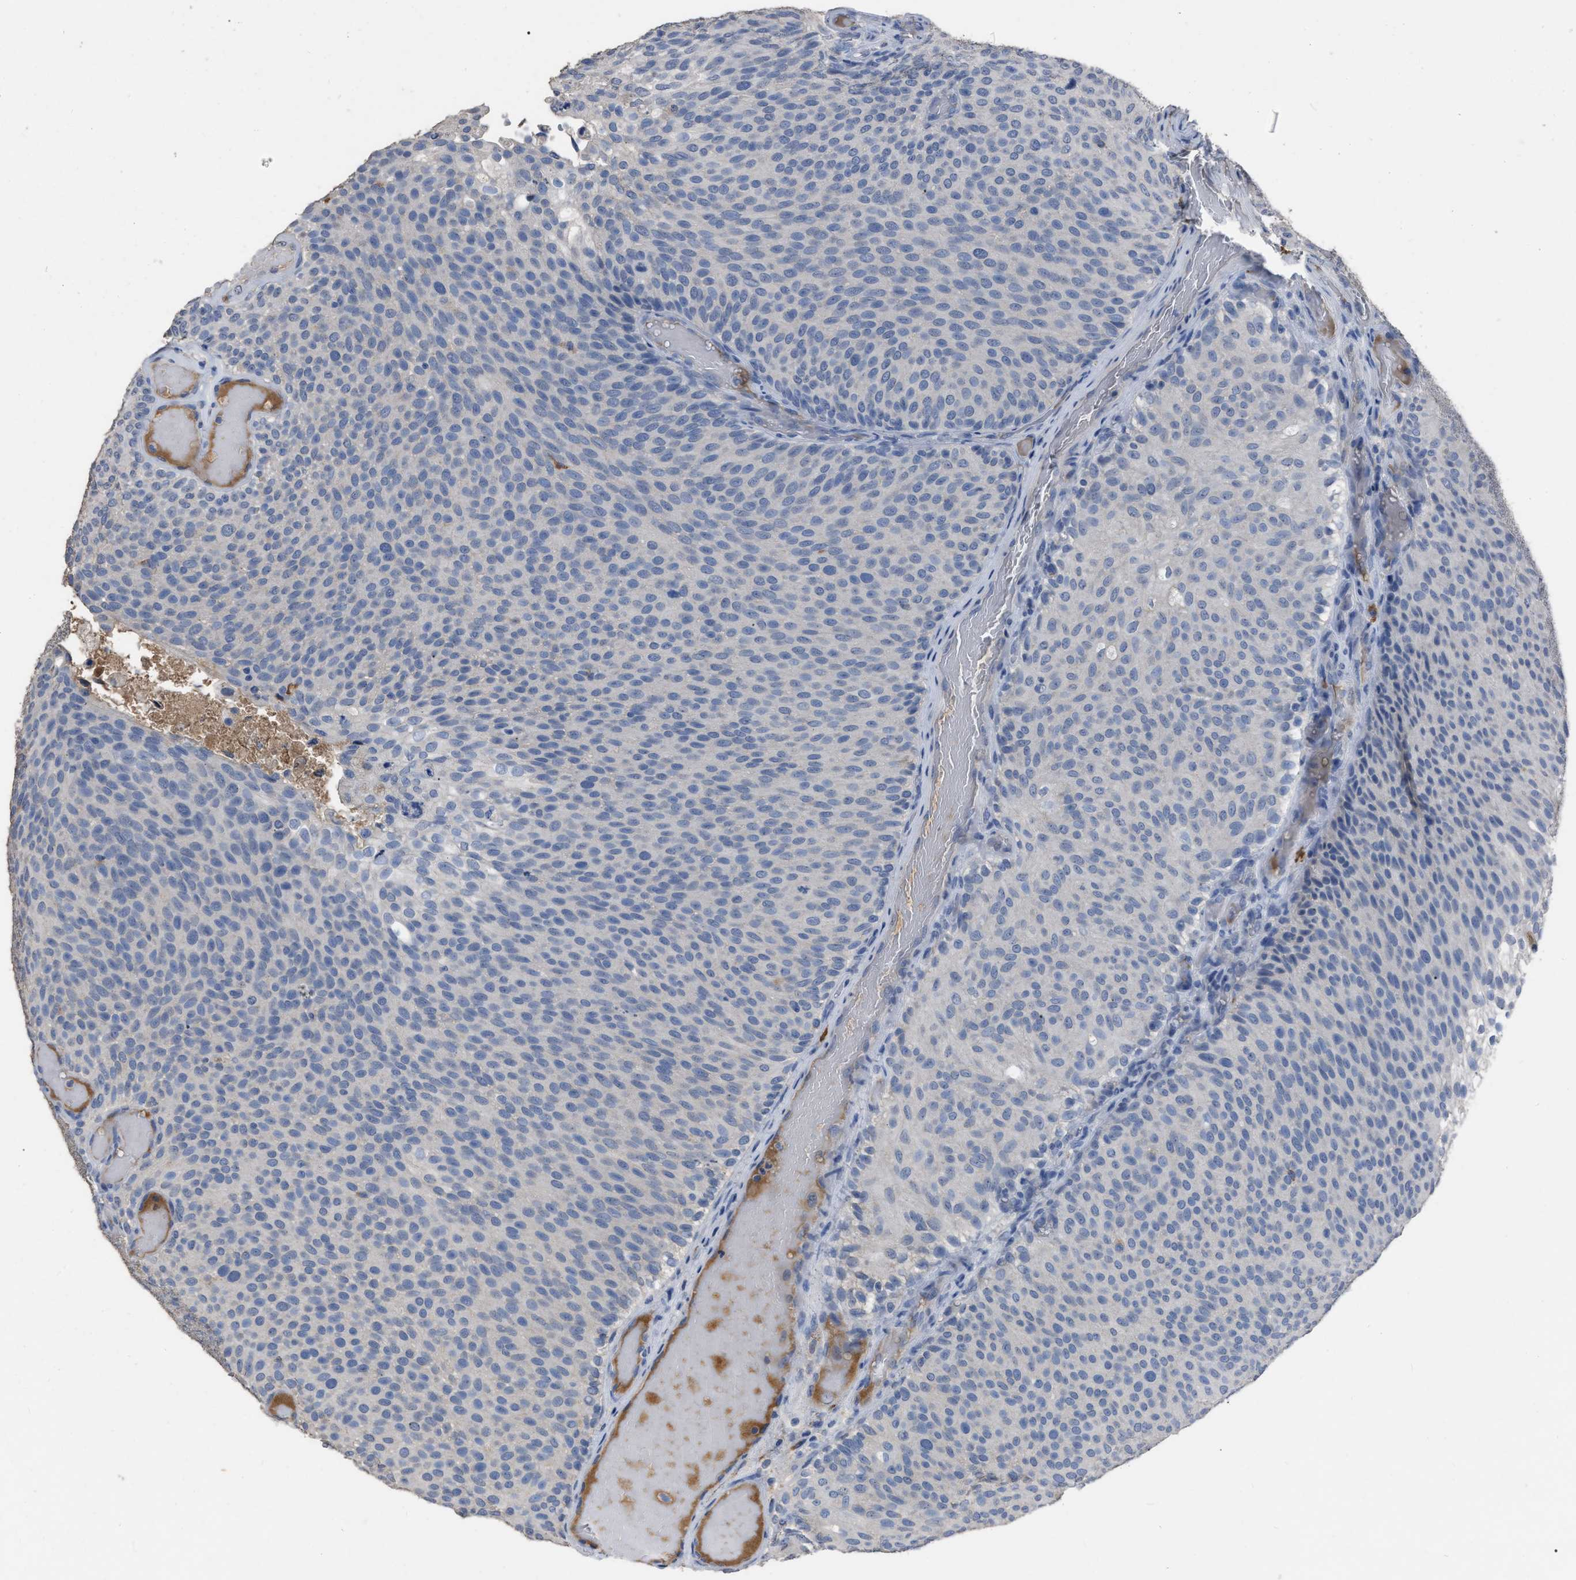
{"staining": {"intensity": "negative", "quantity": "none", "location": "none"}, "tissue": "urothelial cancer", "cell_type": "Tumor cells", "image_type": "cancer", "snomed": [{"axis": "morphology", "description": "Urothelial carcinoma, Low grade"}, {"axis": "topography", "description": "Urinary bladder"}], "caption": "IHC histopathology image of neoplastic tissue: human urothelial carcinoma (low-grade) stained with DAB reveals no significant protein positivity in tumor cells.", "gene": "HABP2", "patient": {"sex": "male", "age": 78}}